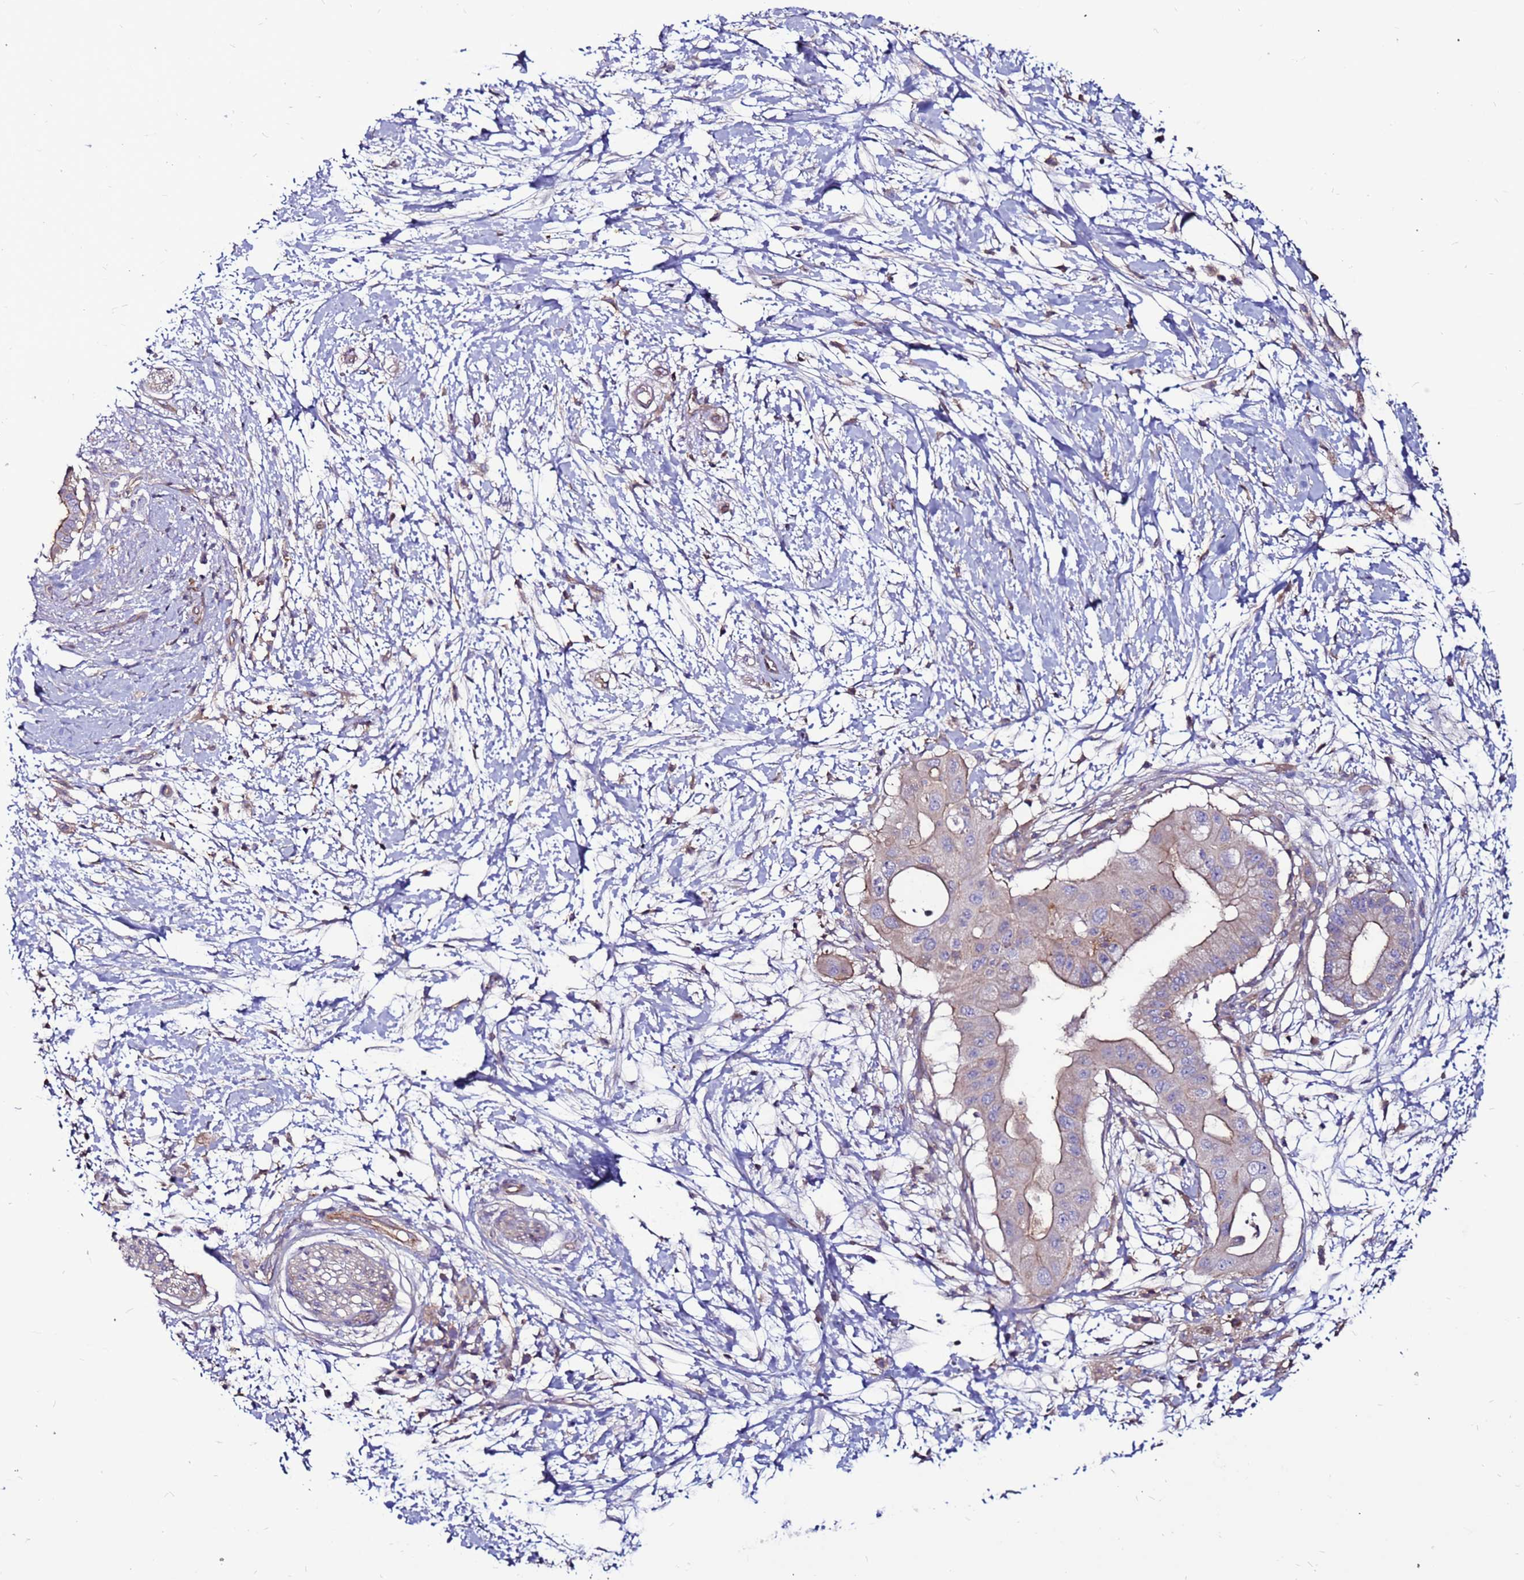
{"staining": {"intensity": "moderate", "quantity": "<25%", "location": "cytoplasmic/membranous"}, "tissue": "pancreatic cancer", "cell_type": "Tumor cells", "image_type": "cancer", "snomed": [{"axis": "morphology", "description": "Adenocarcinoma, NOS"}, {"axis": "topography", "description": "Pancreas"}], "caption": "IHC (DAB (3,3'-diaminobenzidine)) staining of human pancreatic cancer (adenocarcinoma) demonstrates moderate cytoplasmic/membranous protein positivity in approximately <25% of tumor cells. The staining was performed using DAB (3,3'-diaminobenzidine), with brown indicating positive protein expression. Nuclei are stained blue with hematoxylin.", "gene": "NRN1L", "patient": {"sex": "male", "age": 68}}